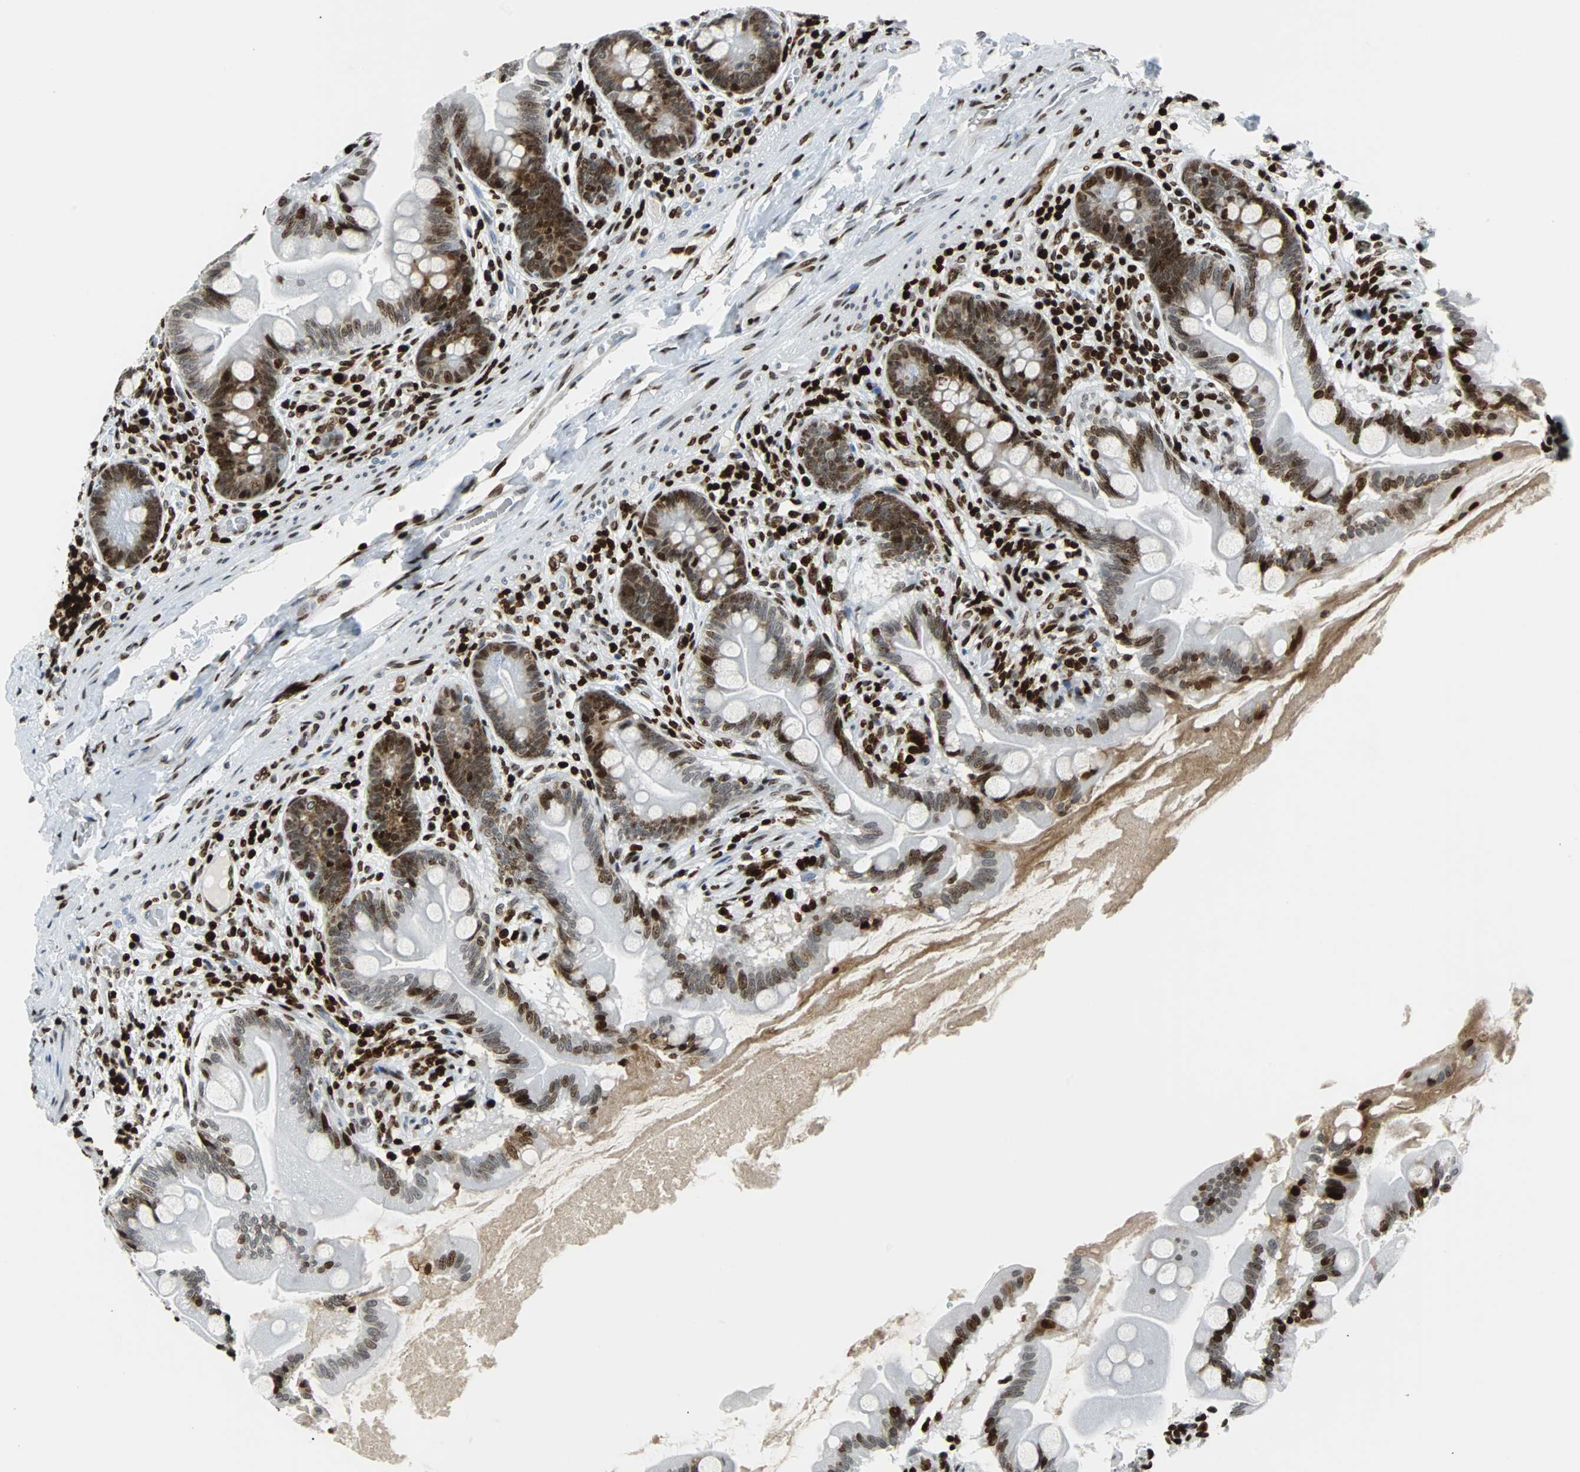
{"staining": {"intensity": "strong", "quantity": ">75%", "location": "nuclear"}, "tissue": "small intestine", "cell_type": "Glandular cells", "image_type": "normal", "snomed": [{"axis": "morphology", "description": "Normal tissue, NOS"}, {"axis": "topography", "description": "Small intestine"}], "caption": "A high amount of strong nuclear expression is seen in about >75% of glandular cells in benign small intestine.", "gene": "ZNF131", "patient": {"sex": "female", "age": 56}}